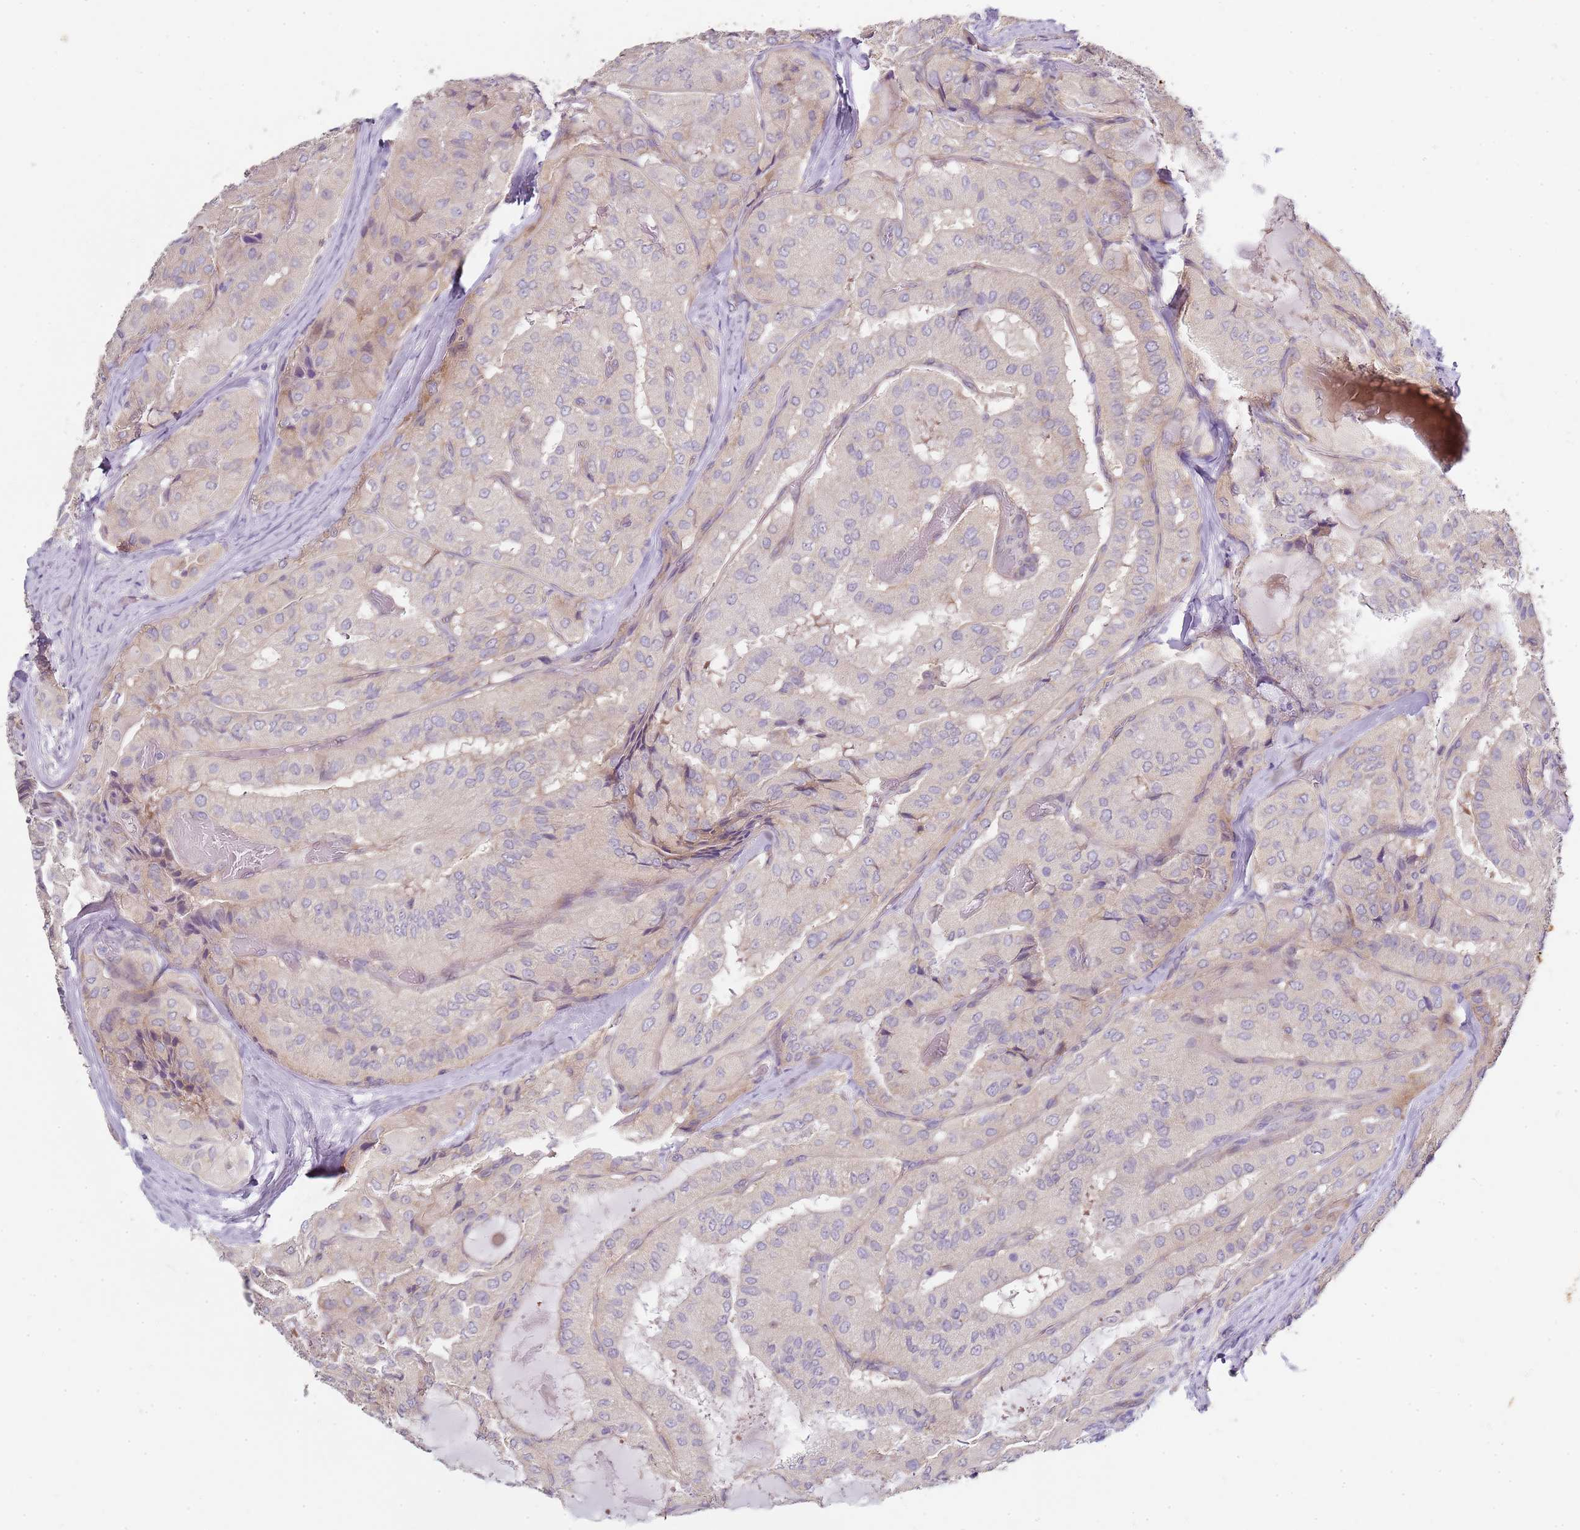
{"staining": {"intensity": "weak", "quantity": "<25%", "location": "cytoplasmic/membranous"}, "tissue": "thyroid cancer", "cell_type": "Tumor cells", "image_type": "cancer", "snomed": [{"axis": "morphology", "description": "Normal tissue, NOS"}, {"axis": "morphology", "description": "Papillary adenocarcinoma, NOS"}, {"axis": "topography", "description": "Thyroid gland"}], "caption": "A histopathology image of thyroid papillary adenocarcinoma stained for a protein shows no brown staining in tumor cells.", "gene": "TBC1D9", "patient": {"sex": "female", "age": 59}}